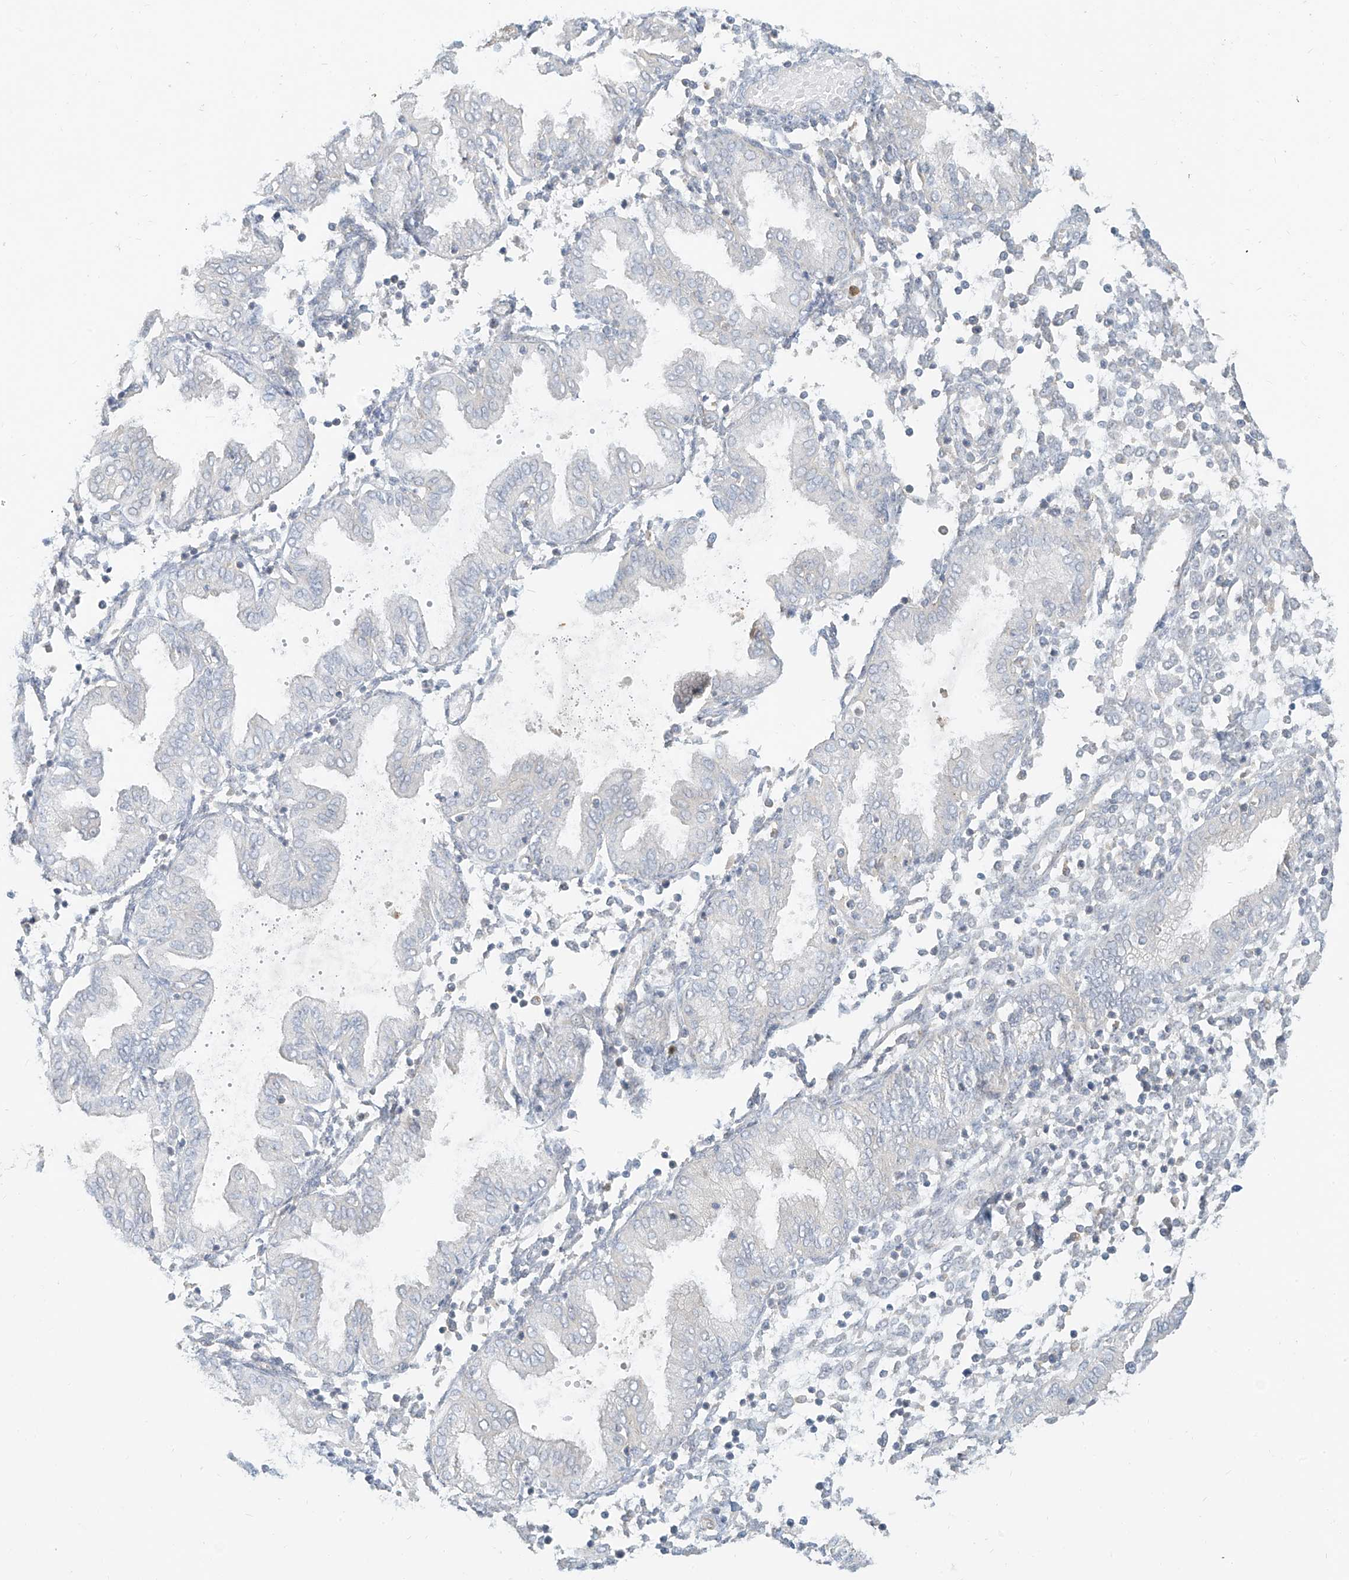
{"staining": {"intensity": "negative", "quantity": "none", "location": "none"}, "tissue": "endometrium", "cell_type": "Cells in endometrial stroma", "image_type": "normal", "snomed": [{"axis": "morphology", "description": "Normal tissue, NOS"}, {"axis": "topography", "description": "Endometrium"}], "caption": "DAB immunohistochemical staining of normal endometrium shows no significant staining in cells in endometrial stroma.", "gene": "C2orf42", "patient": {"sex": "female", "age": 53}}